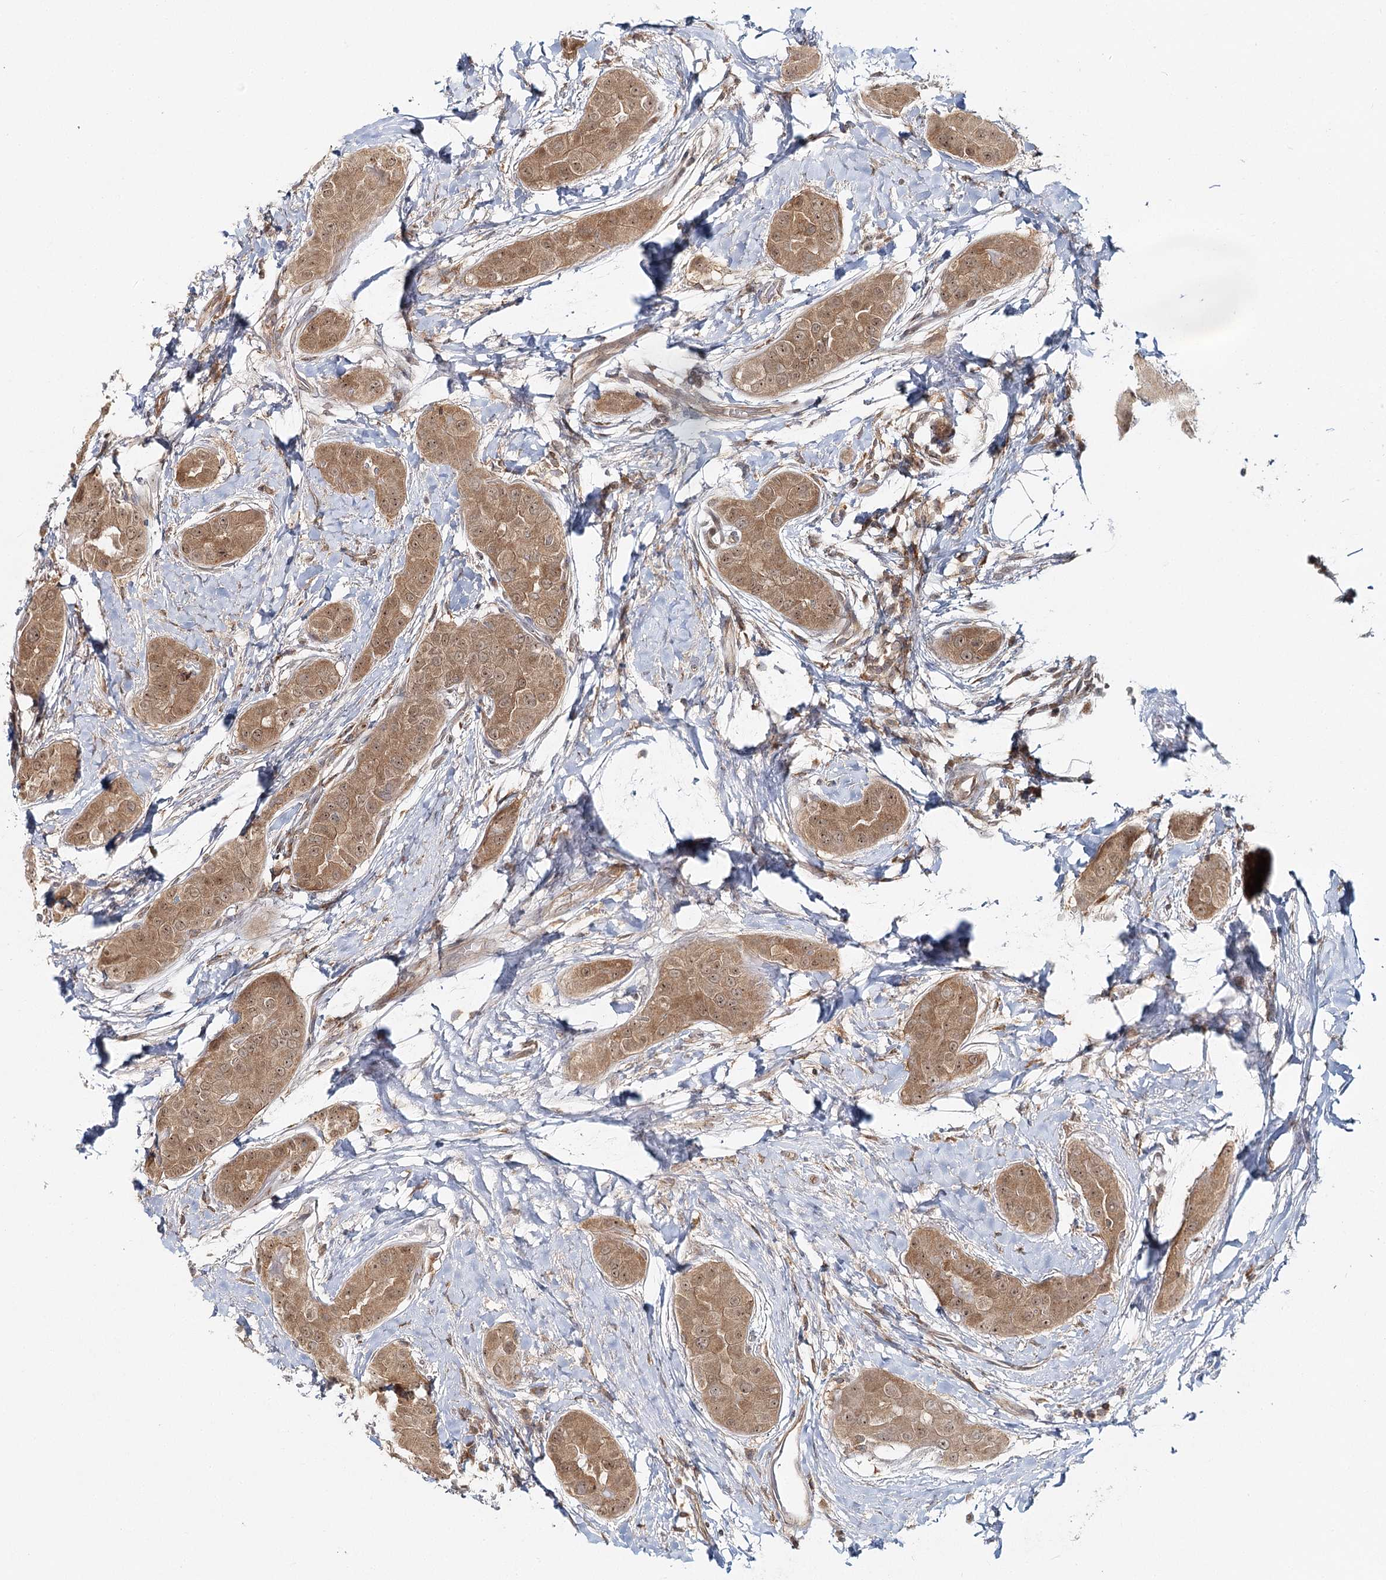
{"staining": {"intensity": "moderate", "quantity": ">75%", "location": "cytoplasmic/membranous"}, "tissue": "thyroid cancer", "cell_type": "Tumor cells", "image_type": "cancer", "snomed": [{"axis": "morphology", "description": "Papillary adenocarcinoma, NOS"}, {"axis": "topography", "description": "Thyroid gland"}], "caption": "High-magnification brightfield microscopy of thyroid papillary adenocarcinoma stained with DAB (3,3'-diaminobenzidine) (brown) and counterstained with hematoxylin (blue). tumor cells exhibit moderate cytoplasmic/membranous staining is seen in about>75% of cells.", "gene": "FAM120B", "patient": {"sex": "male", "age": 33}}